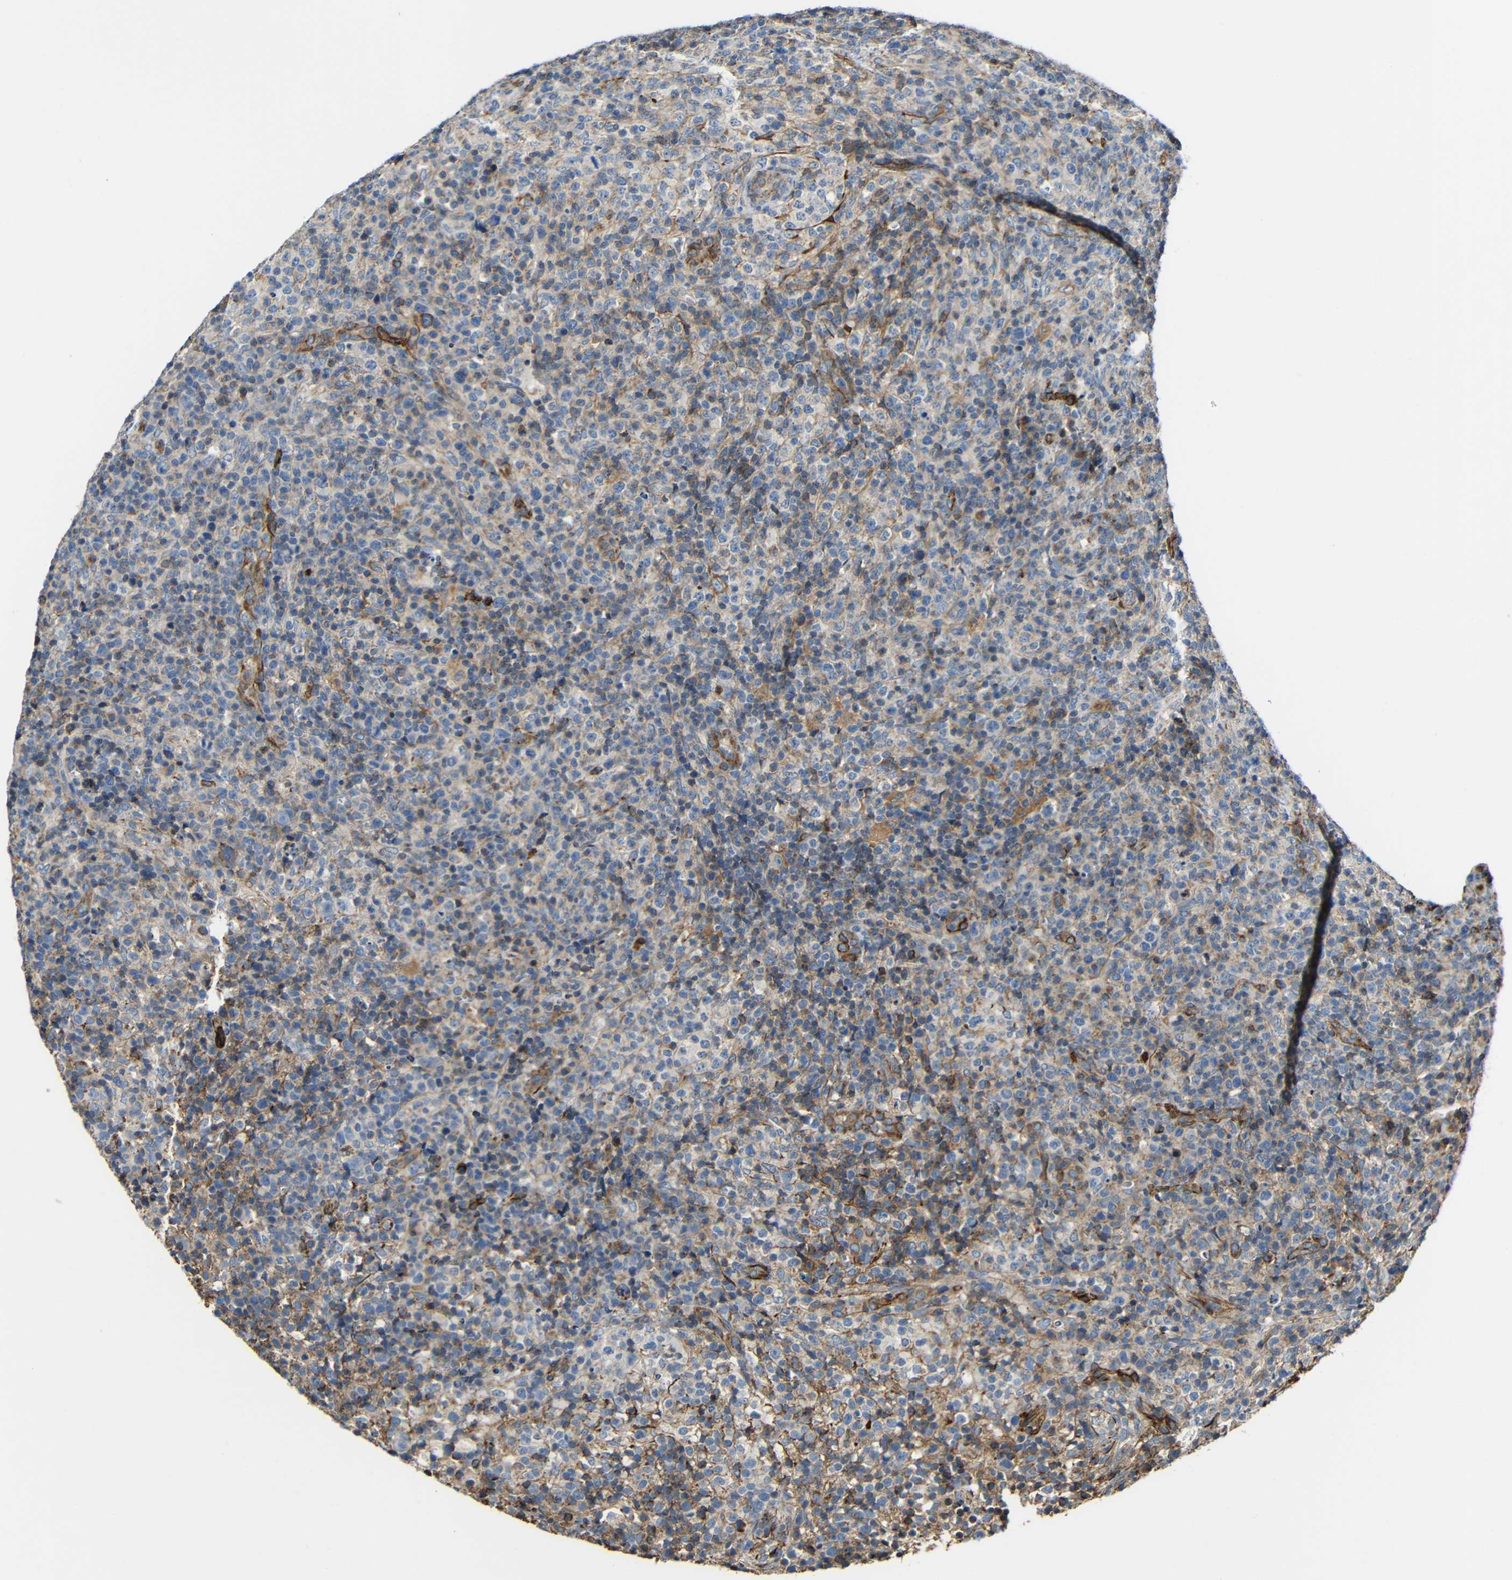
{"staining": {"intensity": "moderate", "quantity": "25%-75%", "location": "cytoplasmic/membranous"}, "tissue": "lymphoma", "cell_type": "Tumor cells", "image_type": "cancer", "snomed": [{"axis": "morphology", "description": "Malignant lymphoma, non-Hodgkin's type, High grade"}, {"axis": "topography", "description": "Lymph node"}], "caption": "A high-resolution histopathology image shows IHC staining of high-grade malignant lymphoma, non-Hodgkin's type, which exhibits moderate cytoplasmic/membranous positivity in about 25%-75% of tumor cells. Using DAB (3,3'-diaminobenzidine) (brown) and hematoxylin (blue) stains, captured at high magnification using brightfield microscopy.", "gene": "IGSF10", "patient": {"sex": "female", "age": 76}}